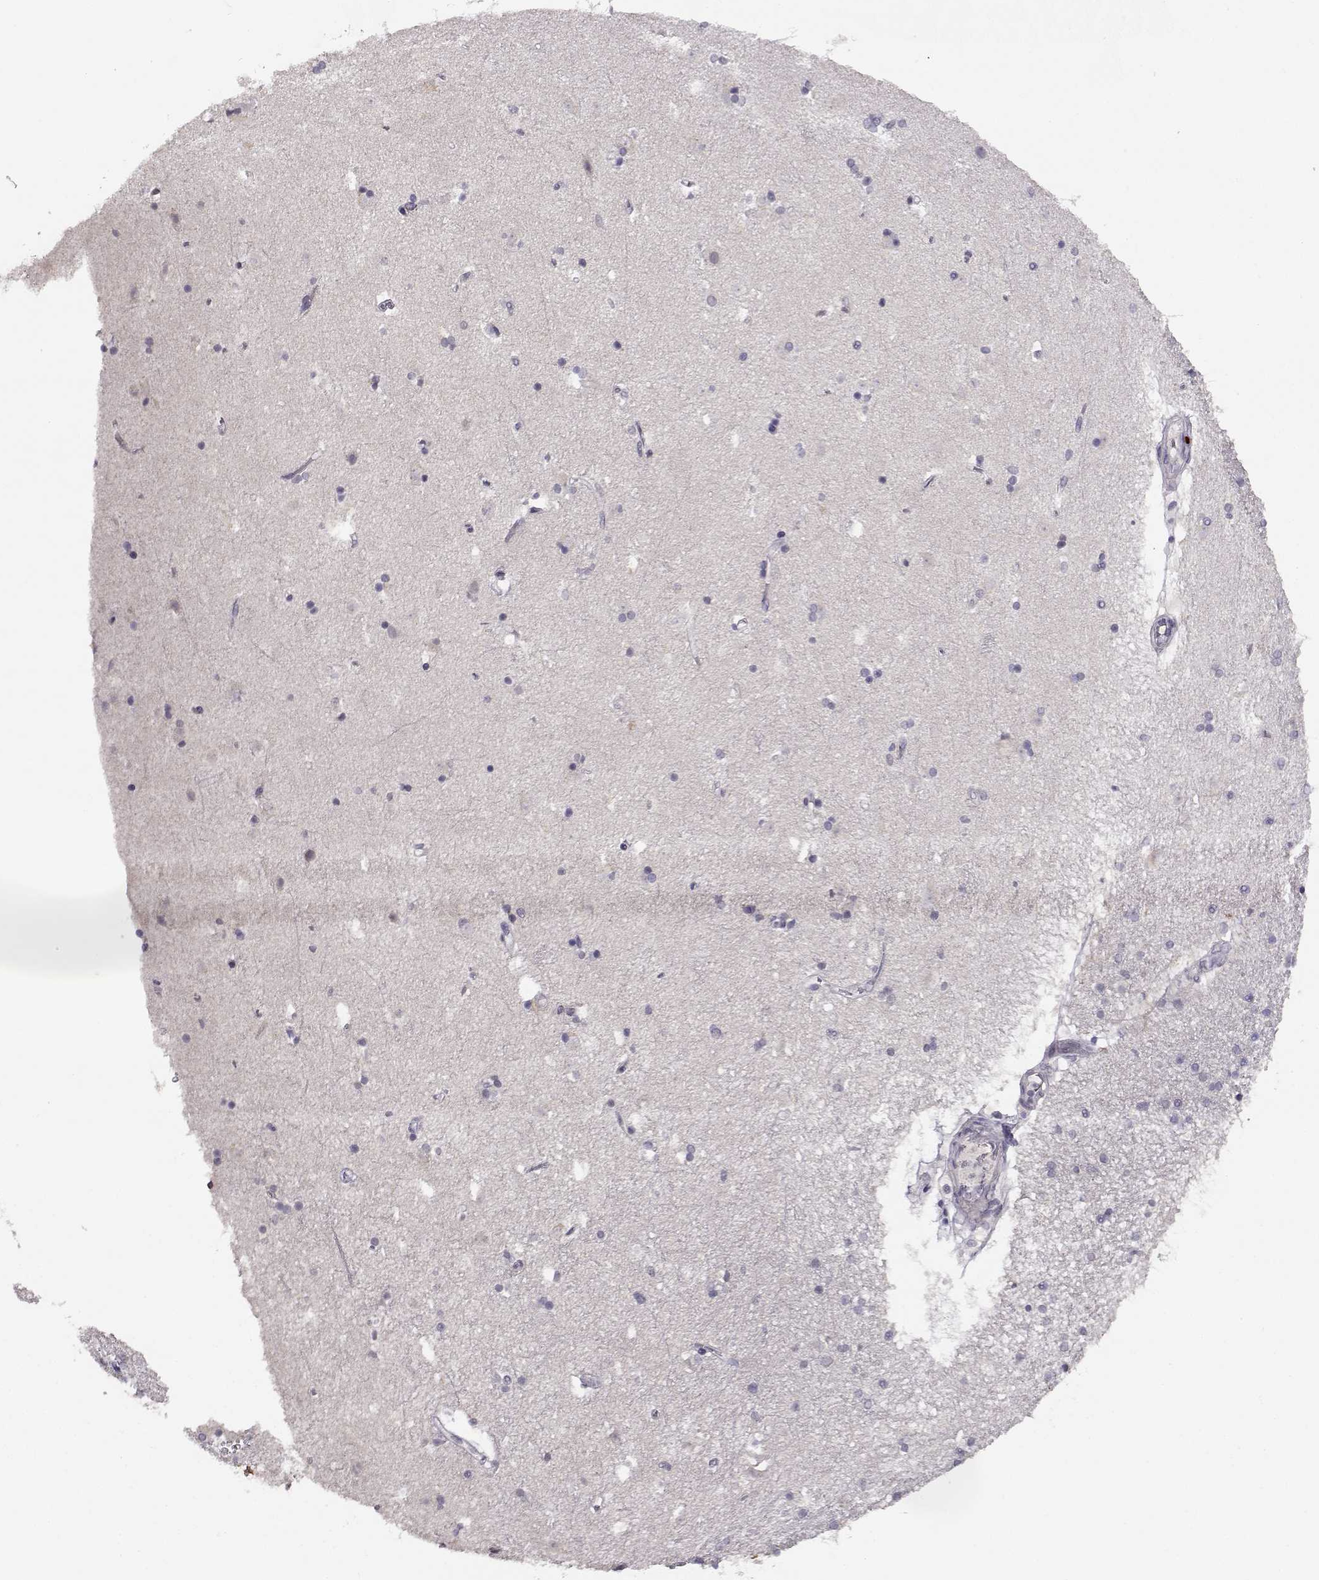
{"staining": {"intensity": "negative", "quantity": "none", "location": "none"}, "tissue": "caudate", "cell_type": "Glial cells", "image_type": "normal", "snomed": [{"axis": "morphology", "description": "Normal tissue, NOS"}, {"axis": "topography", "description": "Lateral ventricle wall"}], "caption": "Immunohistochemical staining of unremarkable human caudate shows no significant positivity in glial cells. The staining is performed using DAB brown chromogen with nuclei counter-stained in using hematoxylin.", "gene": "RHOXF2", "patient": {"sex": "male", "age": 51}}